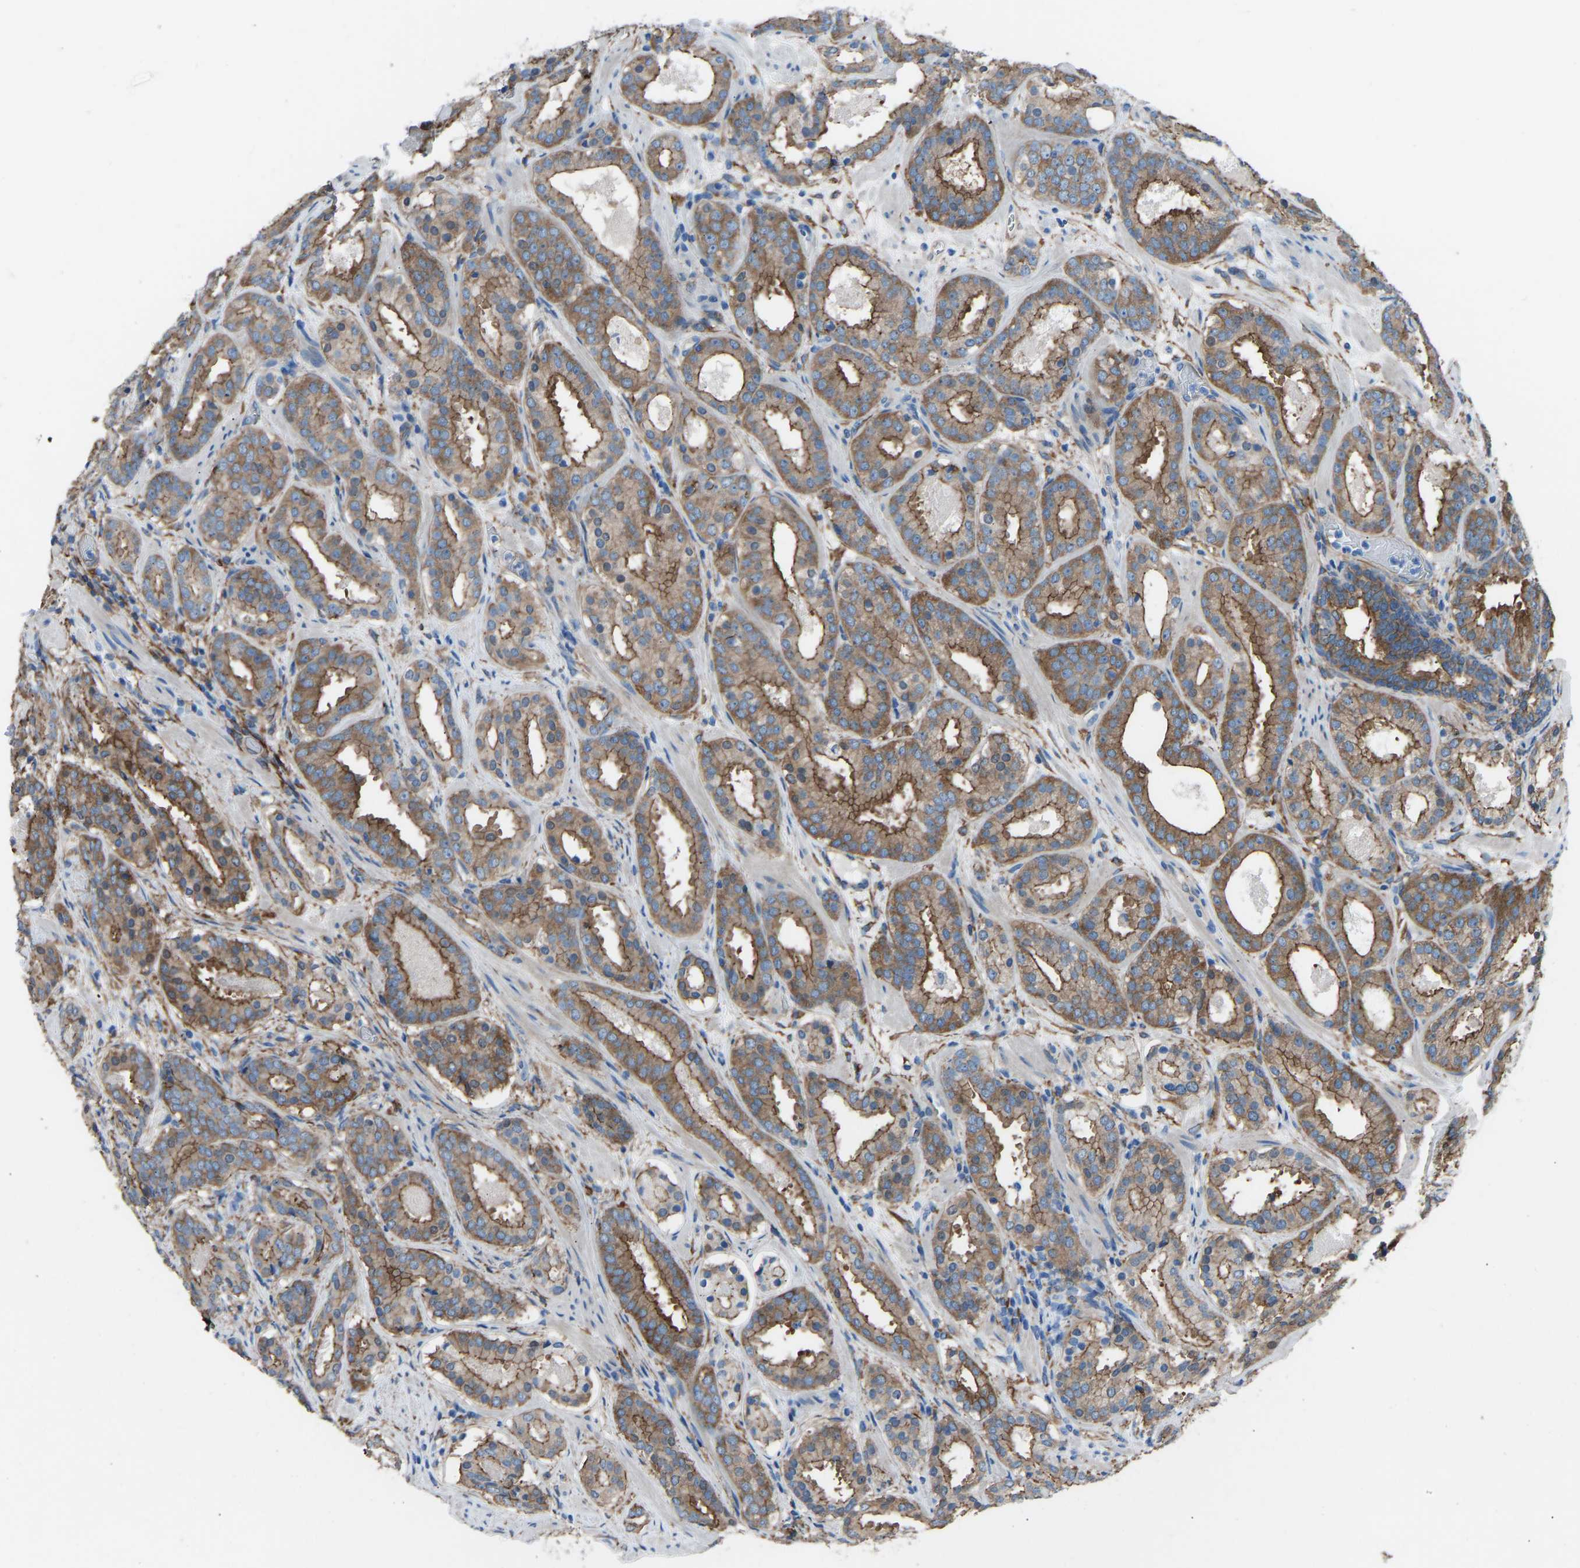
{"staining": {"intensity": "moderate", "quantity": ">75%", "location": "cytoplasmic/membranous"}, "tissue": "prostate cancer", "cell_type": "Tumor cells", "image_type": "cancer", "snomed": [{"axis": "morphology", "description": "Adenocarcinoma, Low grade"}, {"axis": "topography", "description": "Prostate"}], "caption": "The immunohistochemical stain shows moderate cytoplasmic/membranous positivity in tumor cells of low-grade adenocarcinoma (prostate) tissue.", "gene": "MYH10", "patient": {"sex": "male", "age": 69}}